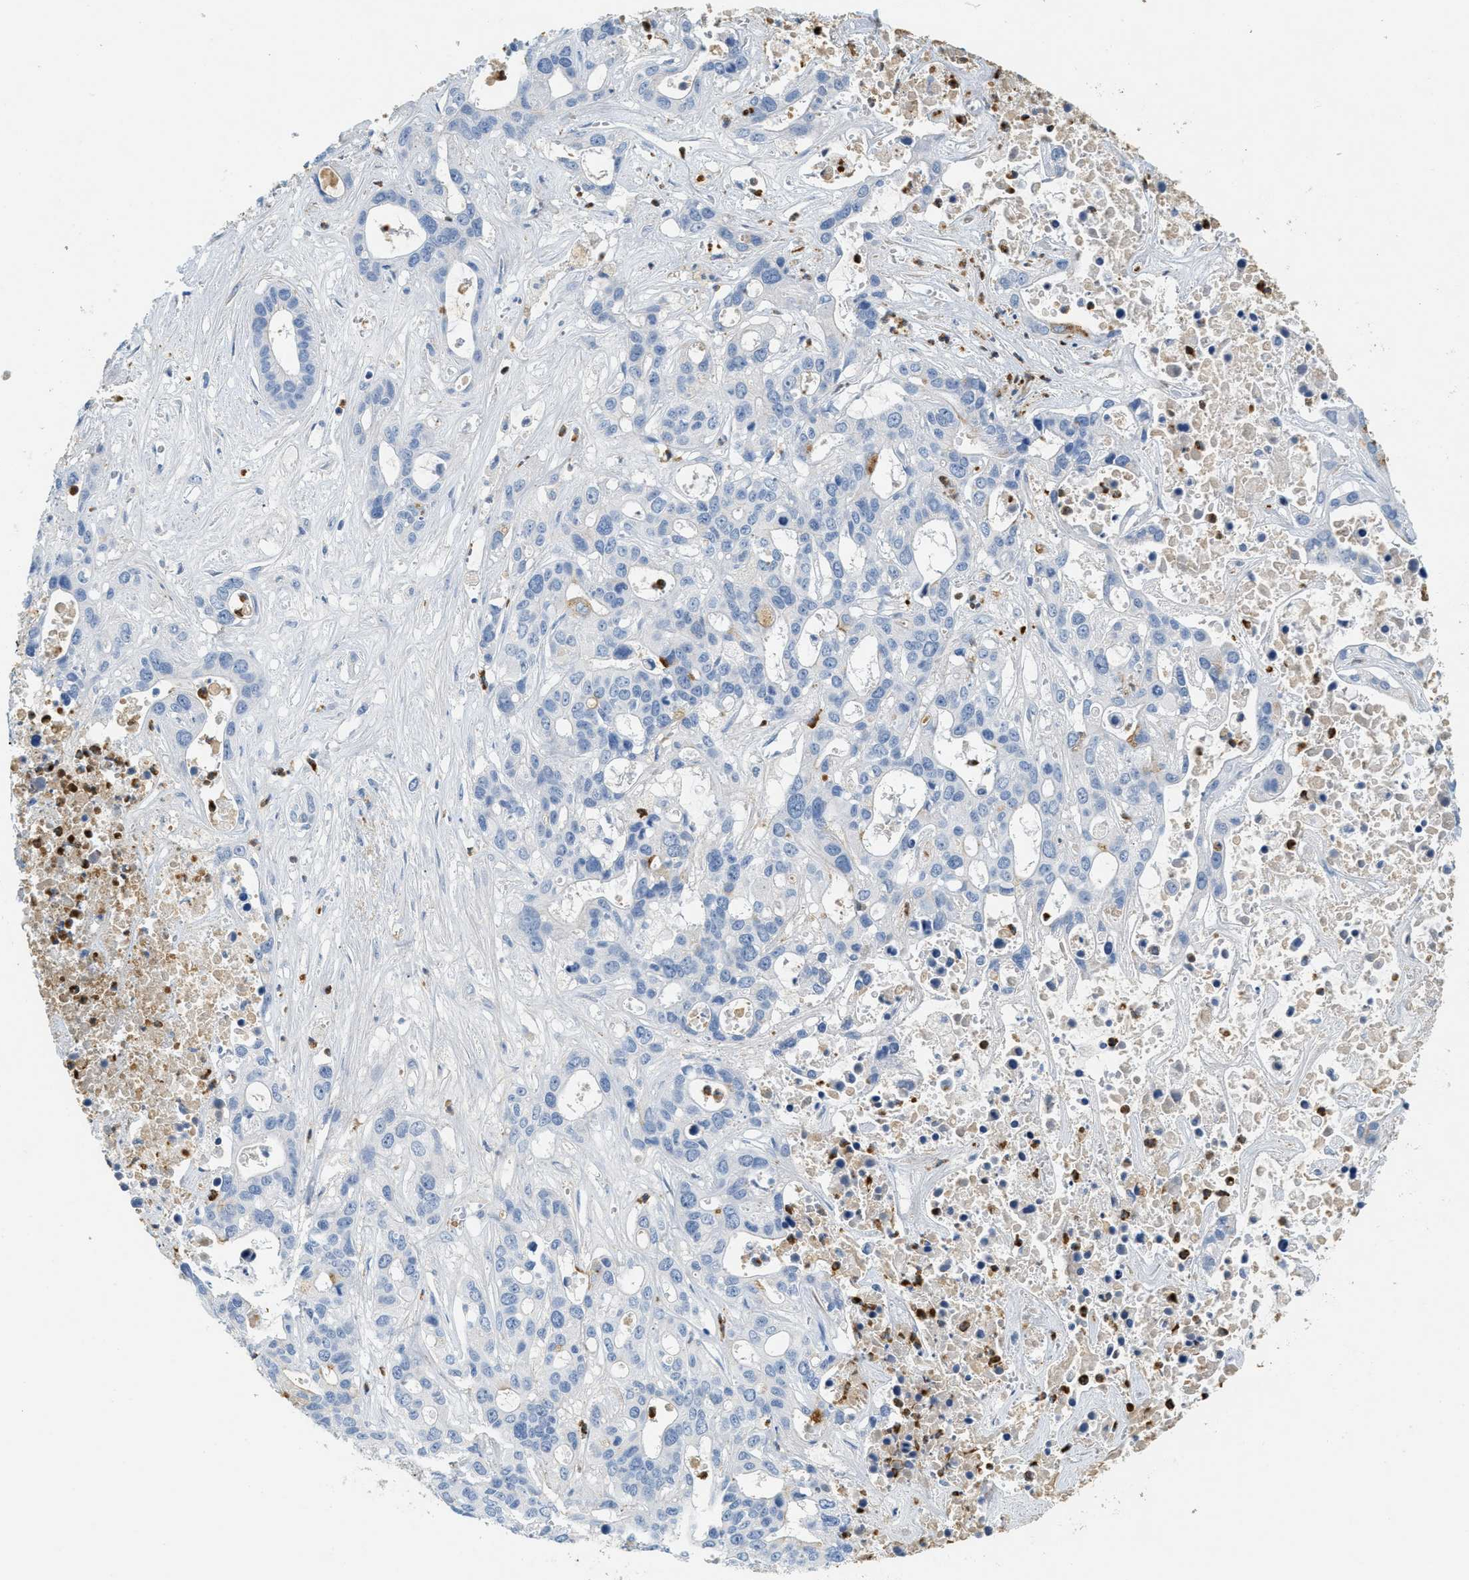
{"staining": {"intensity": "negative", "quantity": "none", "location": "none"}, "tissue": "liver cancer", "cell_type": "Tumor cells", "image_type": "cancer", "snomed": [{"axis": "morphology", "description": "Cholangiocarcinoma"}, {"axis": "topography", "description": "Liver"}], "caption": "A high-resolution histopathology image shows immunohistochemistry (IHC) staining of liver cholangiocarcinoma, which shows no significant expression in tumor cells.", "gene": "LCN2", "patient": {"sex": "female", "age": 65}}